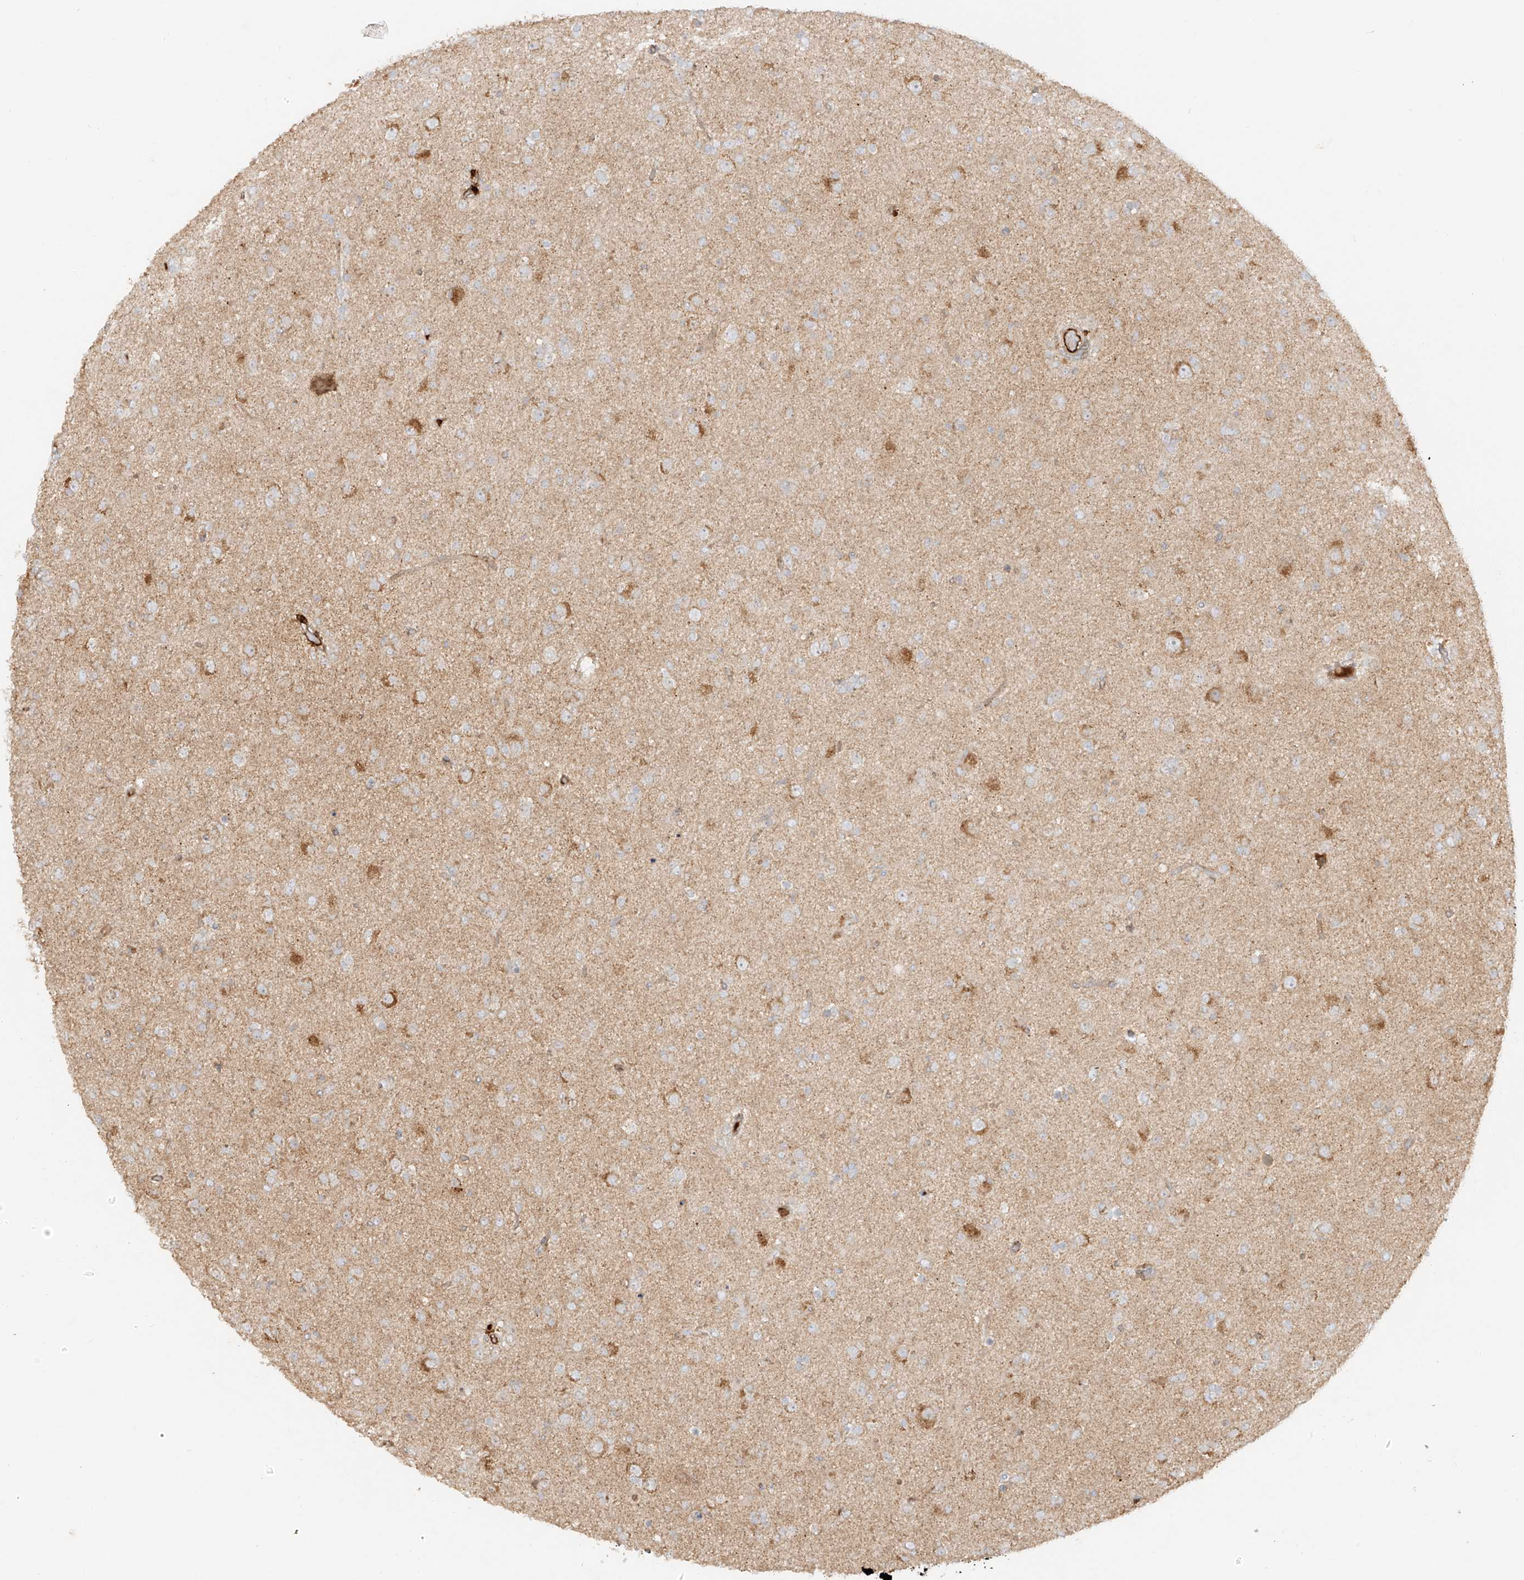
{"staining": {"intensity": "weak", "quantity": "<25%", "location": "cytoplasmic/membranous"}, "tissue": "glioma", "cell_type": "Tumor cells", "image_type": "cancer", "snomed": [{"axis": "morphology", "description": "Glioma, malignant, Low grade"}, {"axis": "topography", "description": "Brain"}], "caption": "This is an IHC histopathology image of human glioma. There is no expression in tumor cells.", "gene": "MIPEP", "patient": {"sex": "male", "age": 65}}